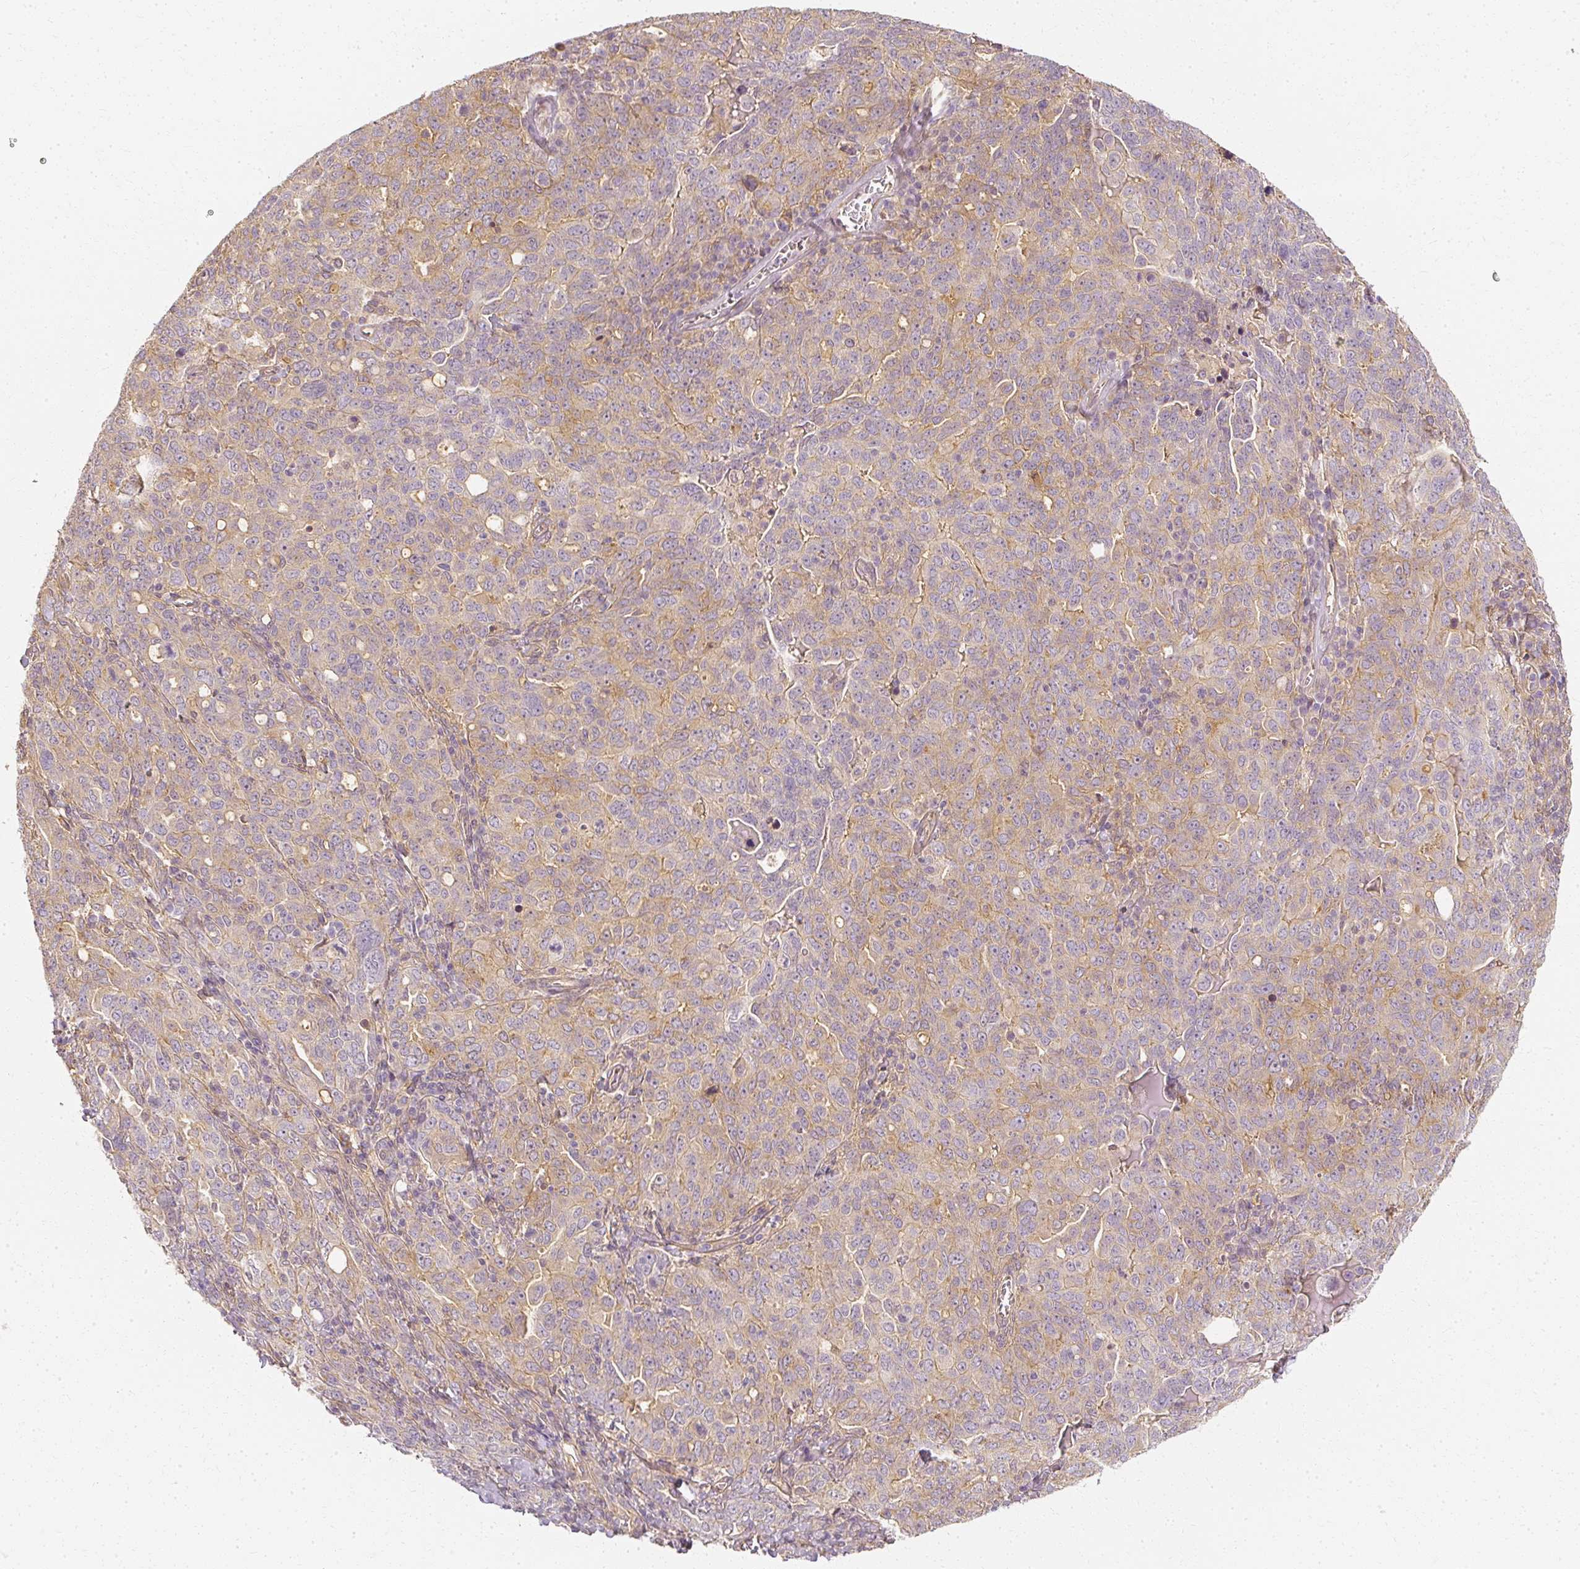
{"staining": {"intensity": "weak", "quantity": "25%-75%", "location": "cytoplasmic/membranous"}, "tissue": "ovarian cancer", "cell_type": "Tumor cells", "image_type": "cancer", "snomed": [{"axis": "morphology", "description": "Carcinoma, endometroid"}, {"axis": "topography", "description": "Ovary"}], "caption": "IHC (DAB (3,3'-diaminobenzidine)) staining of human ovarian endometroid carcinoma shows weak cytoplasmic/membranous protein expression in about 25%-75% of tumor cells.", "gene": "GNAQ", "patient": {"sex": "female", "age": 62}}